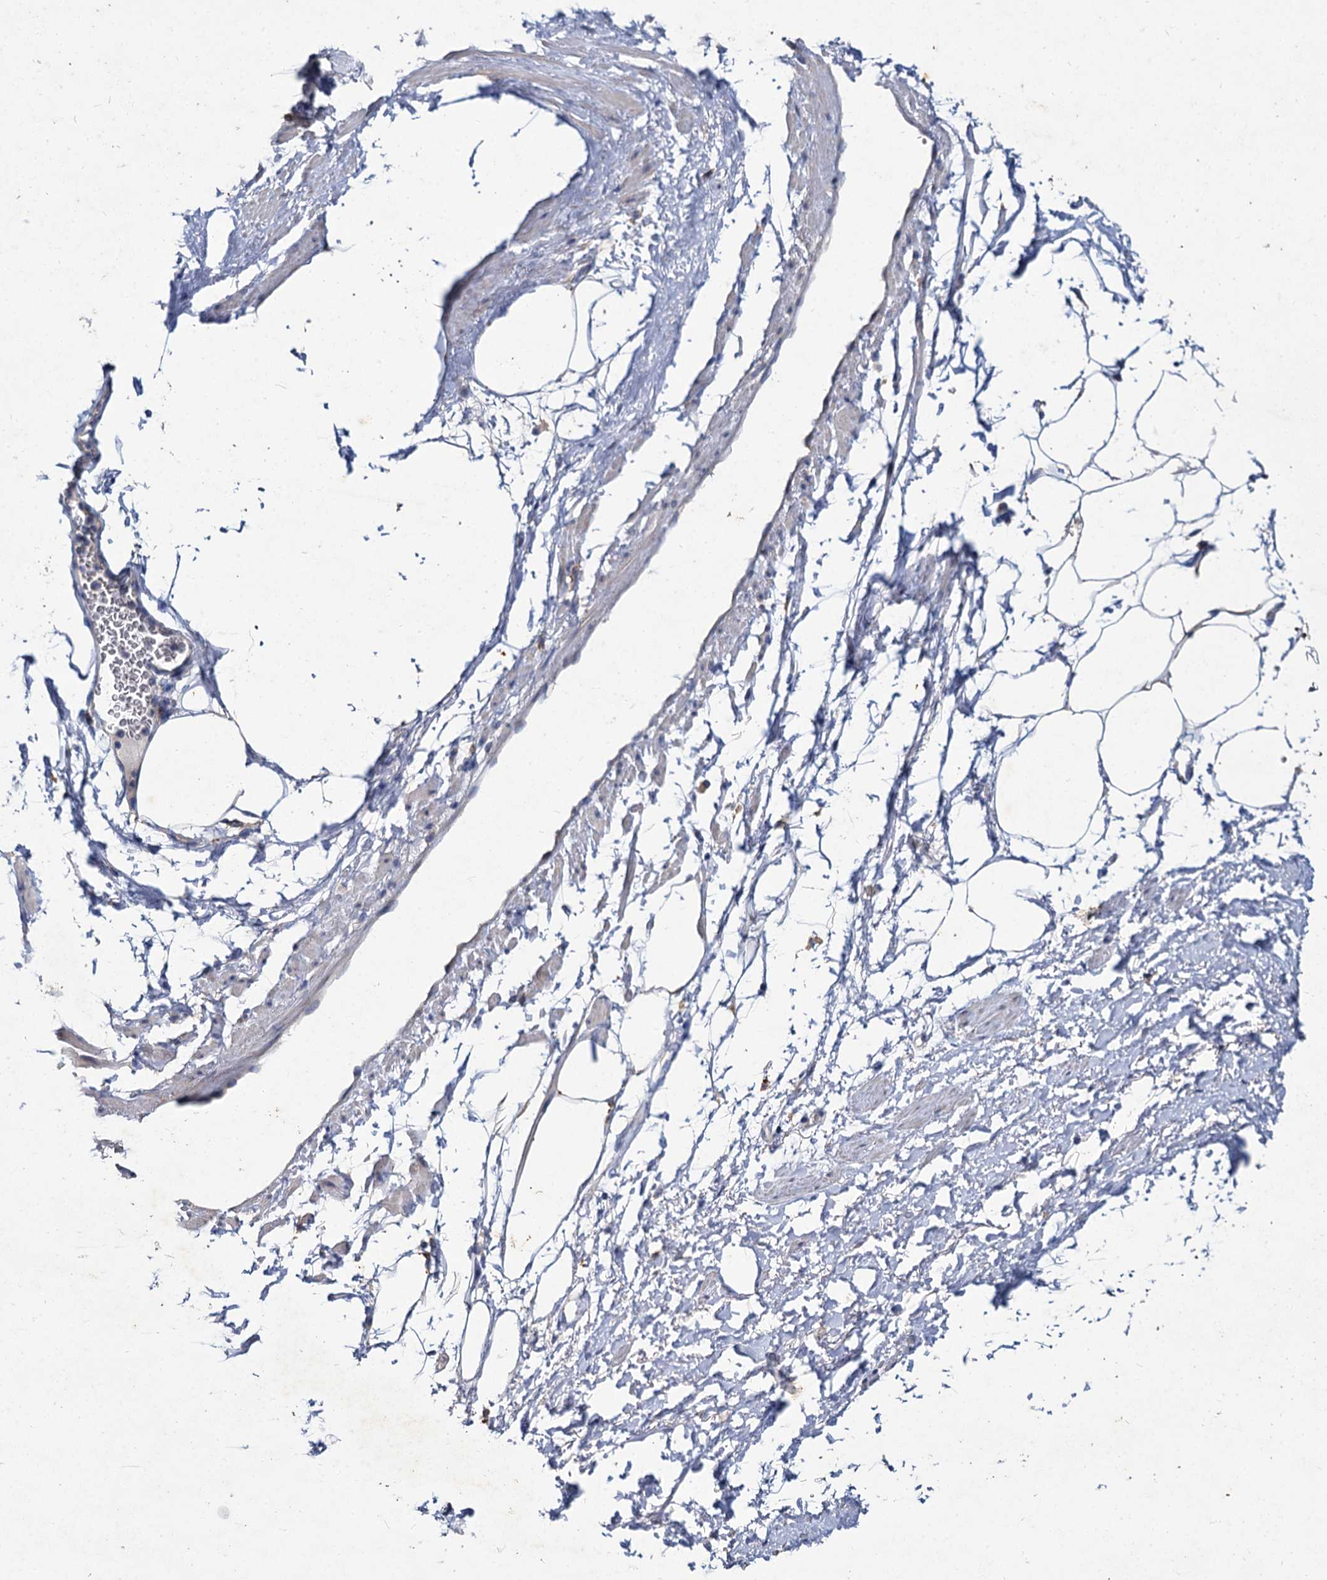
{"staining": {"intensity": "negative", "quantity": "none", "location": "none"}, "tissue": "adipose tissue", "cell_type": "Adipocytes", "image_type": "normal", "snomed": [{"axis": "morphology", "description": "Normal tissue, NOS"}, {"axis": "morphology", "description": "Adenocarcinoma, Low grade"}, {"axis": "topography", "description": "Prostate"}, {"axis": "topography", "description": "Peripheral nerve tissue"}], "caption": "High power microscopy micrograph of an immunohistochemistry (IHC) image of unremarkable adipose tissue, revealing no significant positivity in adipocytes.", "gene": "ATP9A", "patient": {"sex": "male", "age": 63}}